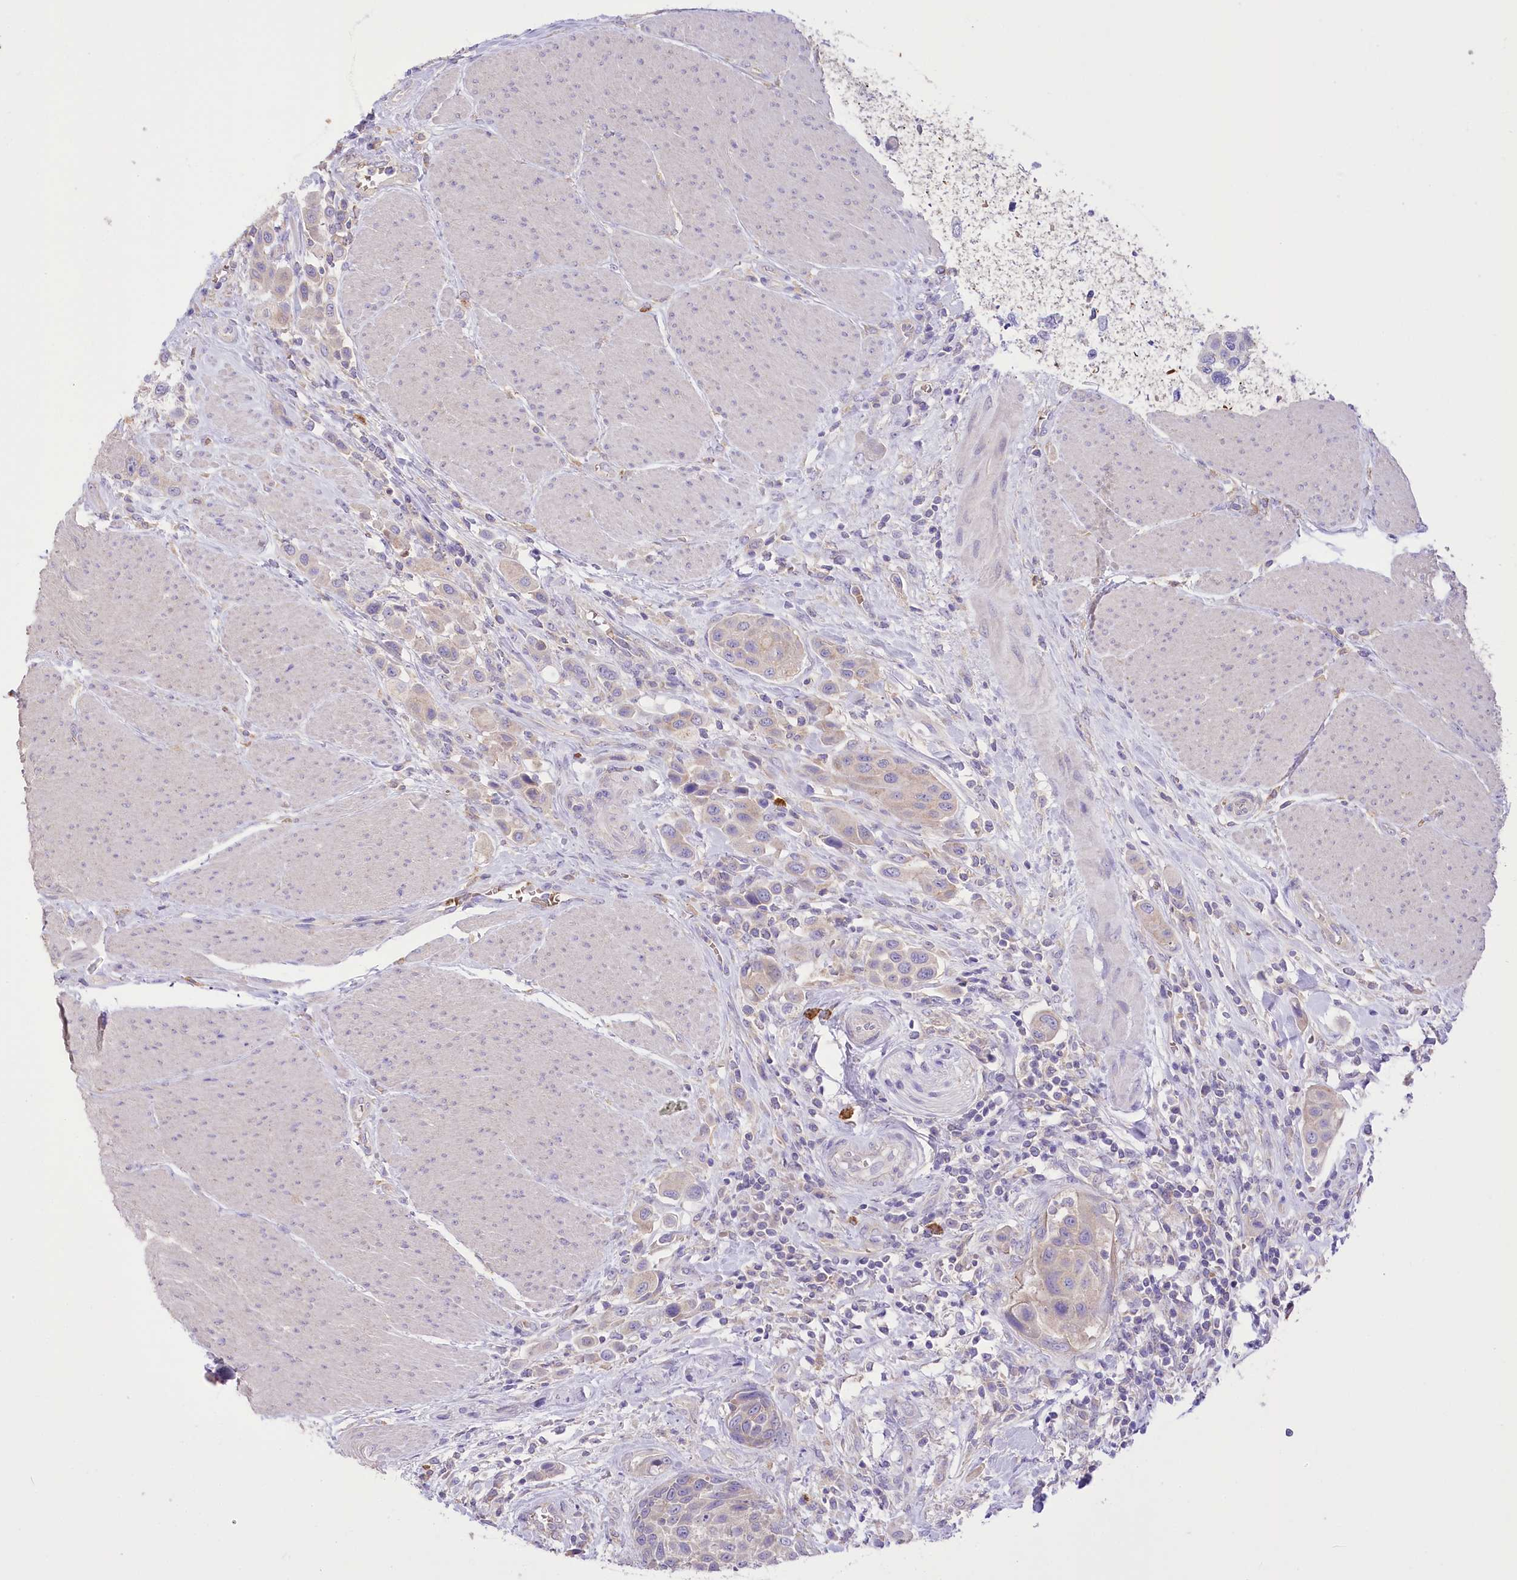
{"staining": {"intensity": "weak", "quantity": "25%-75%", "location": "cytoplasmic/membranous"}, "tissue": "urothelial cancer", "cell_type": "Tumor cells", "image_type": "cancer", "snomed": [{"axis": "morphology", "description": "Urothelial carcinoma, High grade"}, {"axis": "topography", "description": "Urinary bladder"}], "caption": "Immunohistochemical staining of urothelial cancer demonstrates weak cytoplasmic/membranous protein staining in about 25%-75% of tumor cells.", "gene": "PRSS53", "patient": {"sex": "male", "age": 50}}